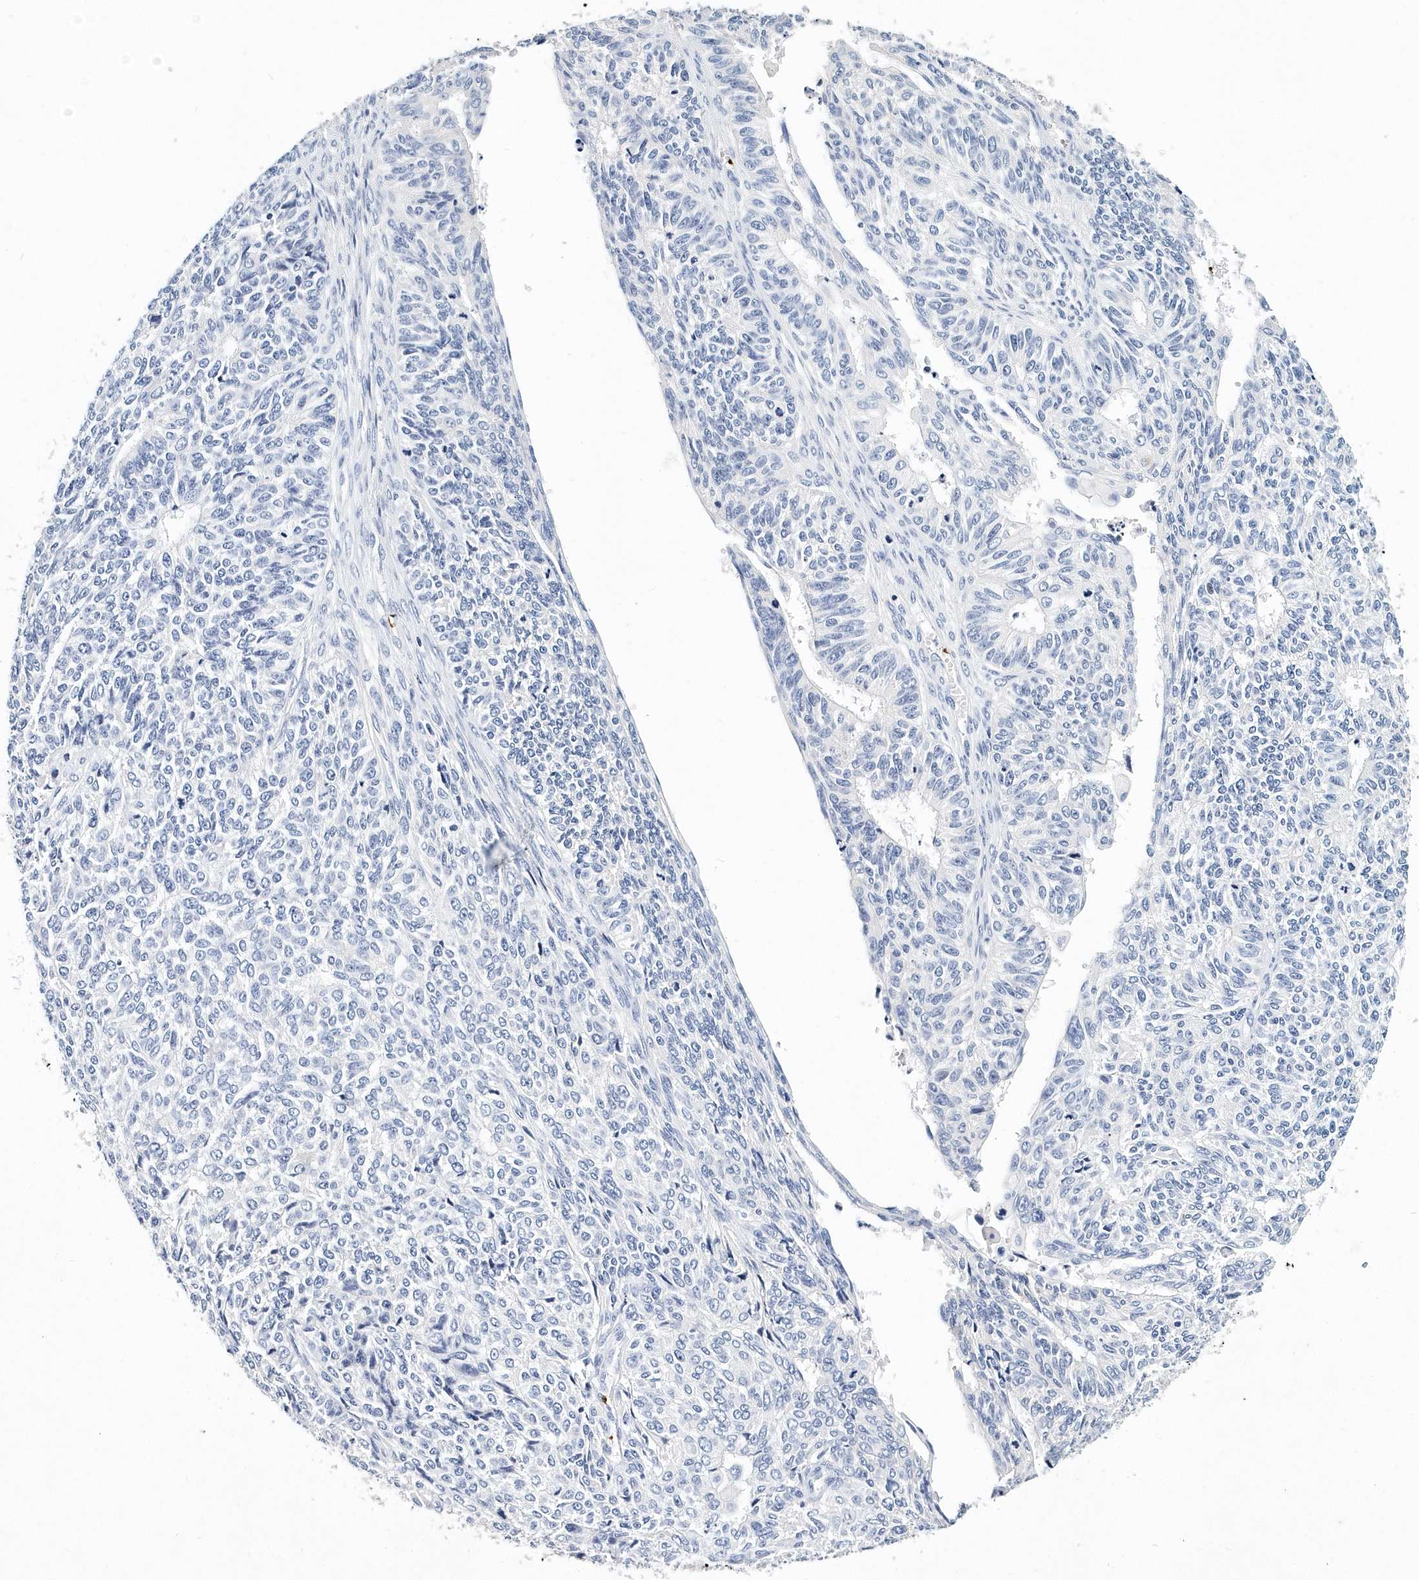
{"staining": {"intensity": "negative", "quantity": "none", "location": "none"}, "tissue": "endometrial cancer", "cell_type": "Tumor cells", "image_type": "cancer", "snomed": [{"axis": "morphology", "description": "Adenocarcinoma, NOS"}, {"axis": "topography", "description": "Endometrium"}], "caption": "This is an immunohistochemistry (IHC) micrograph of human adenocarcinoma (endometrial). There is no positivity in tumor cells.", "gene": "ITGA2B", "patient": {"sex": "female", "age": 32}}